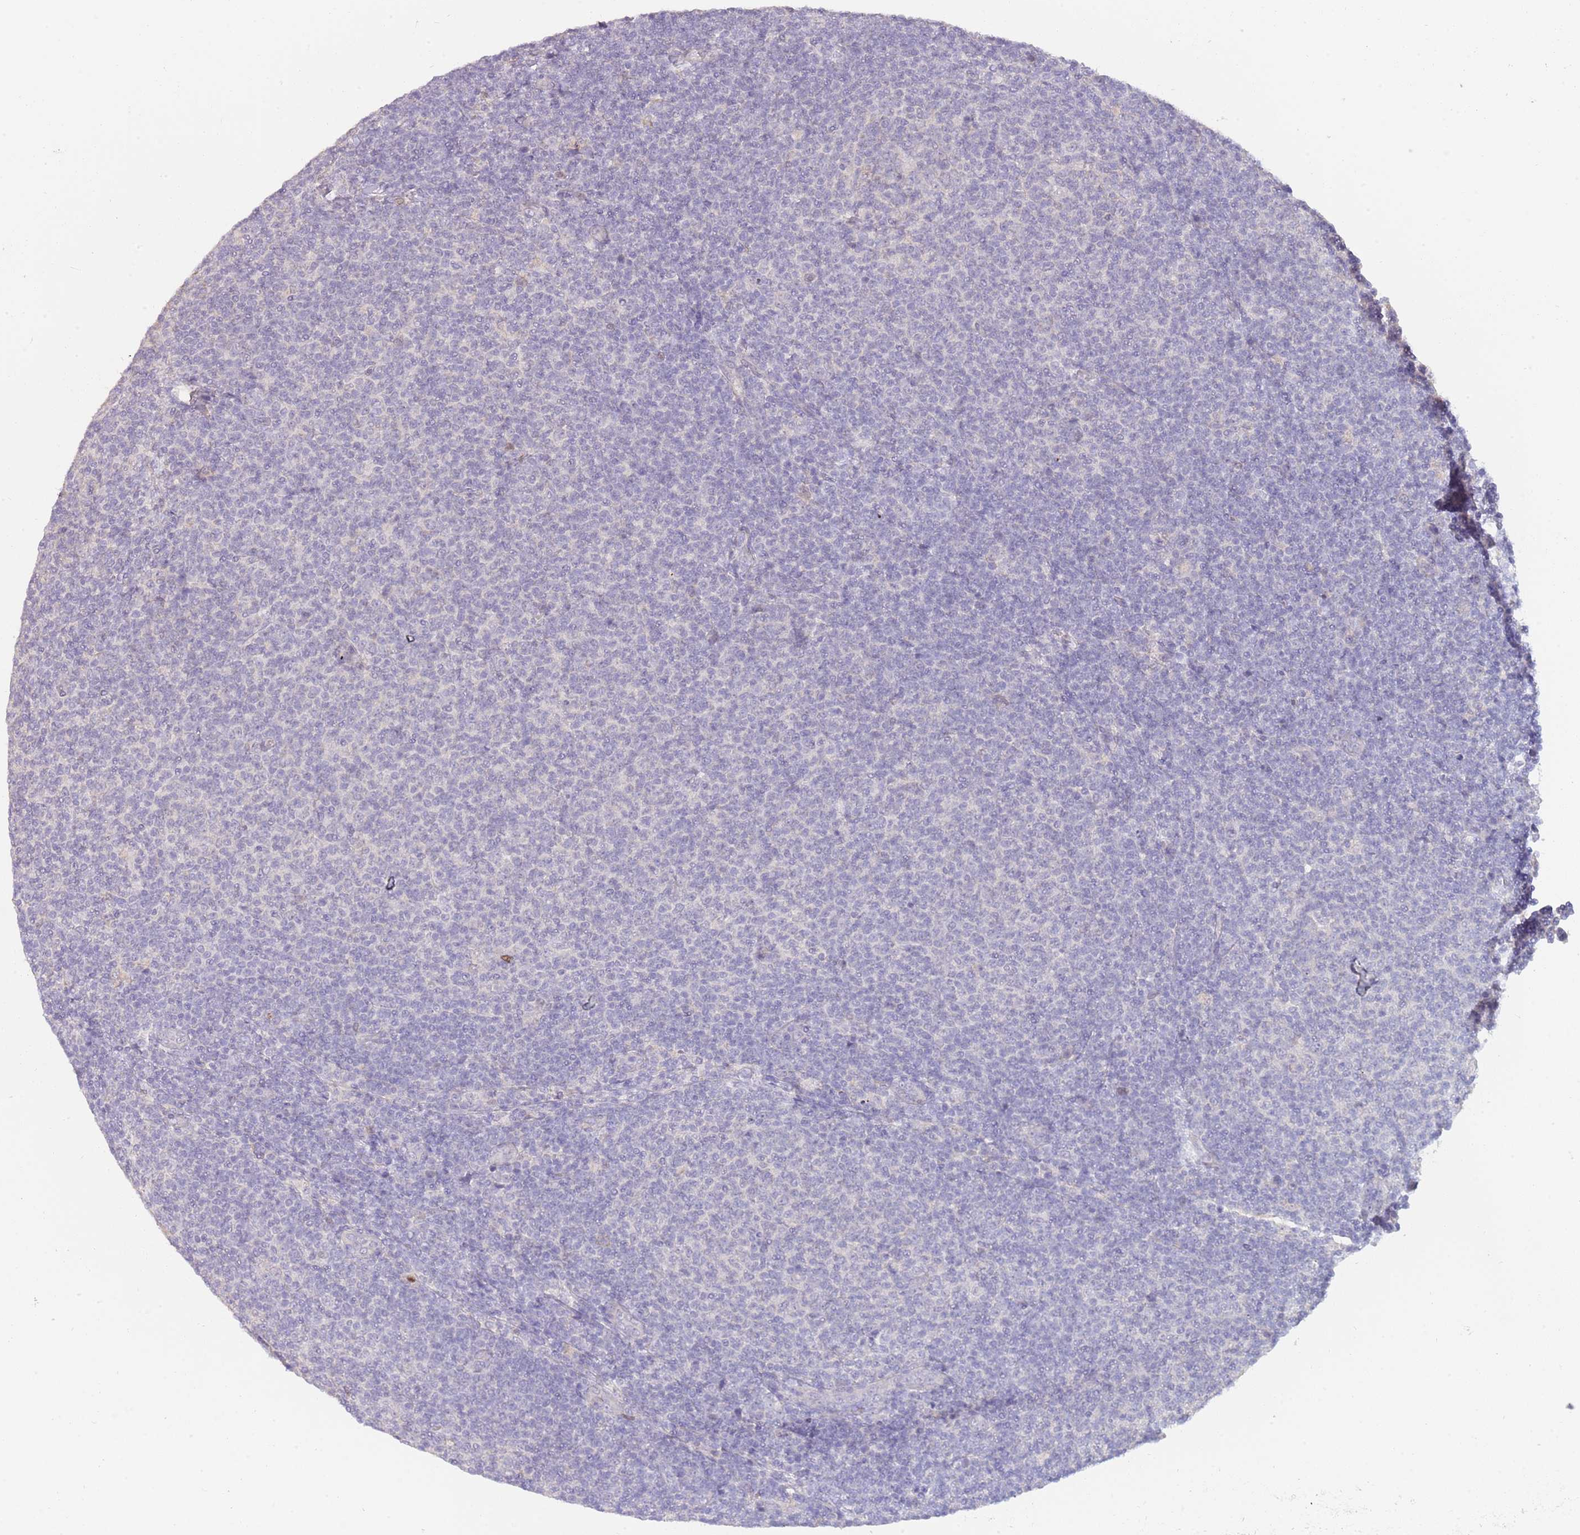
{"staining": {"intensity": "negative", "quantity": "none", "location": "none"}, "tissue": "lymphoma", "cell_type": "Tumor cells", "image_type": "cancer", "snomed": [{"axis": "morphology", "description": "Malignant lymphoma, non-Hodgkin's type, Low grade"}, {"axis": "topography", "description": "Lymph node"}], "caption": "Immunohistochemistry of human low-grade malignant lymphoma, non-Hodgkin's type reveals no staining in tumor cells.", "gene": "PIMREG", "patient": {"sex": "male", "age": 66}}